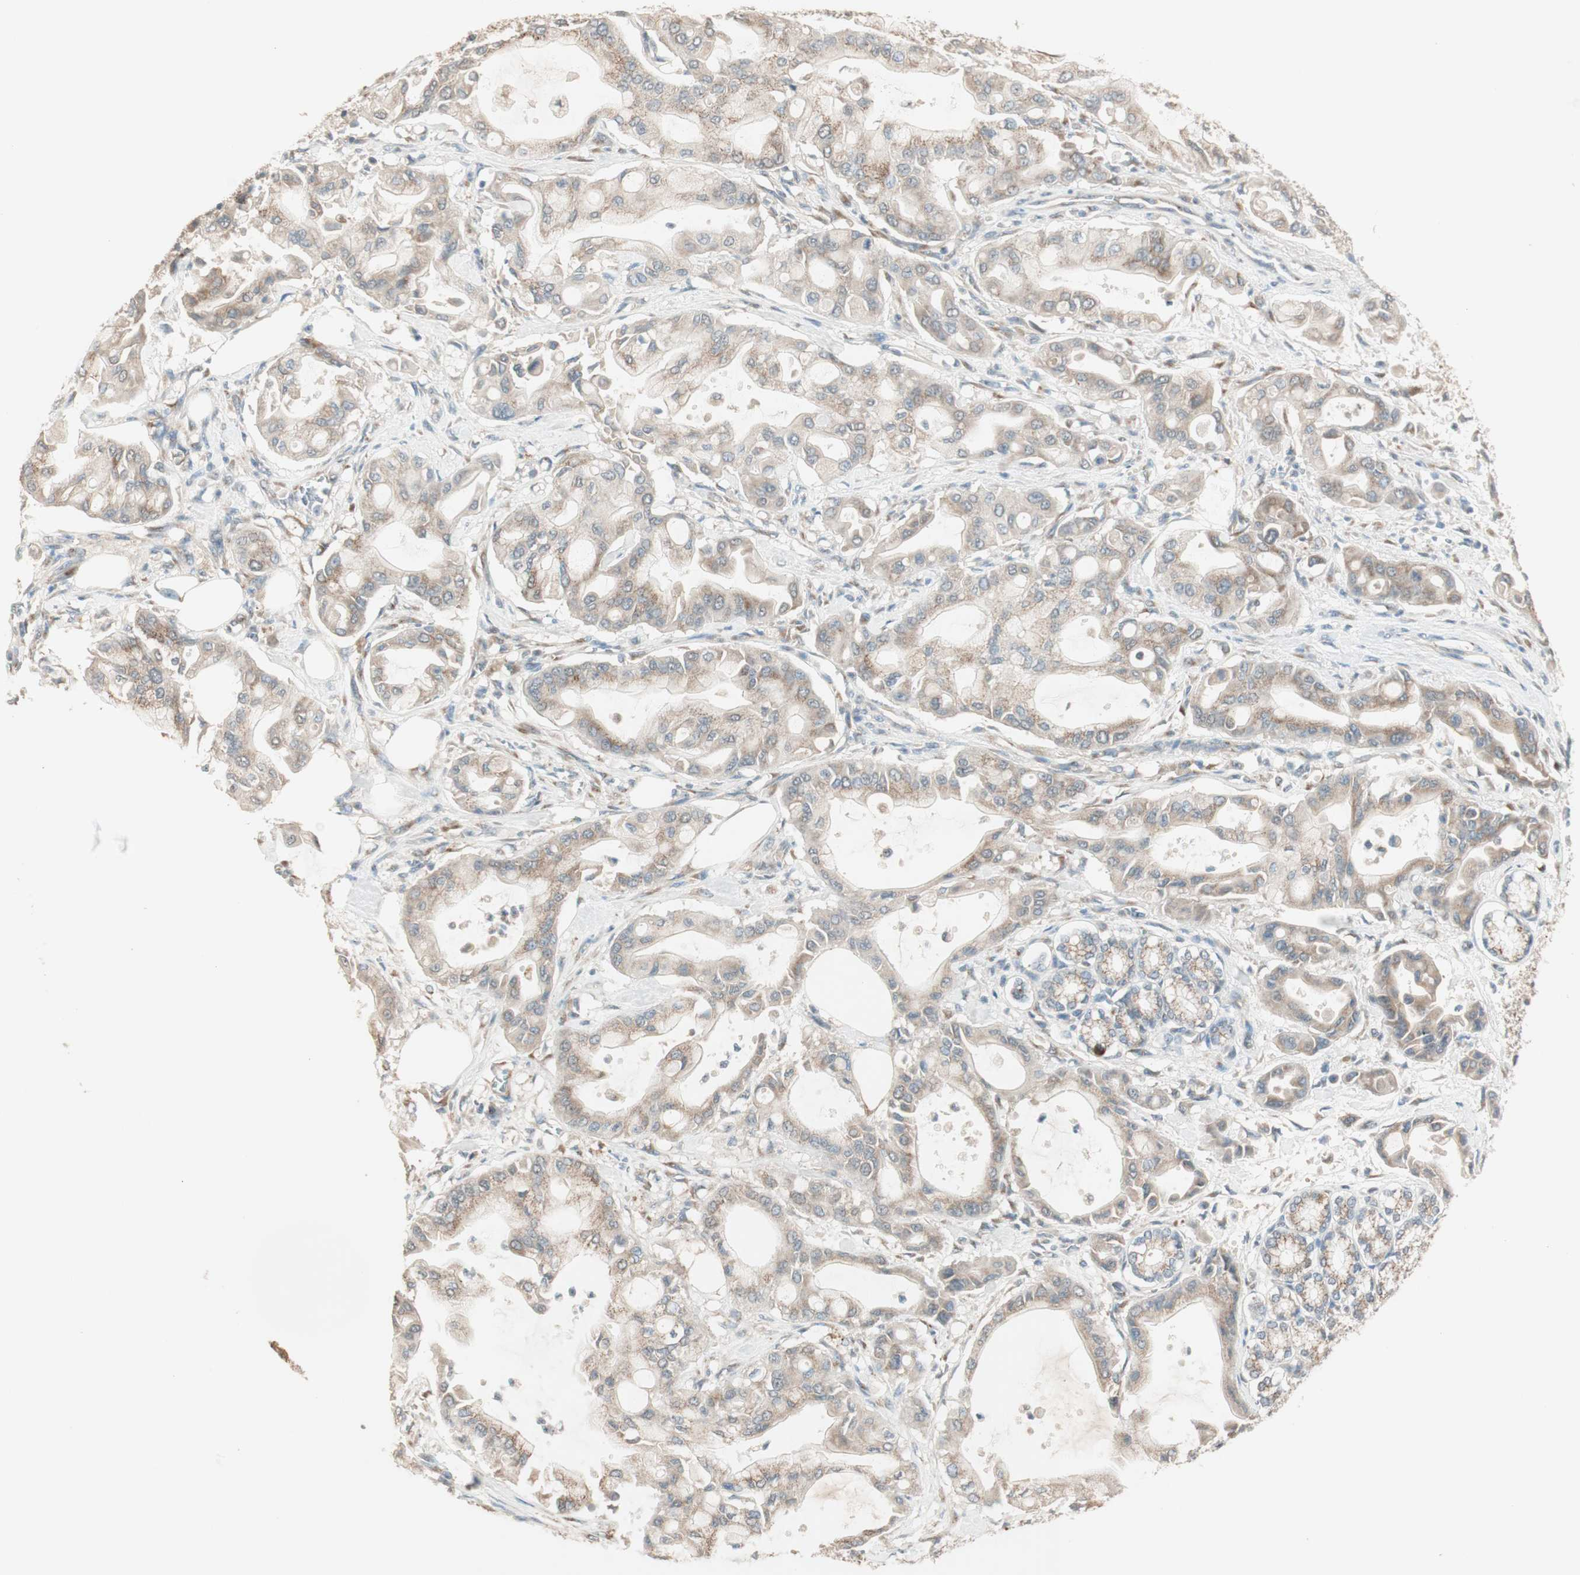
{"staining": {"intensity": "moderate", "quantity": ">75%", "location": "cytoplasmic/membranous"}, "tissue": "pancreatic cancer", "cell_type": "Tumor cells", "image_type": "cancer", "snomed": [{"axis": "morphology", "description": "Adenocarcinoma, NOS"}, {"axis": "morphology", "description": "Adenocarcinoma, metastatic, NOS"}, {"axis": "topography", "description": "Lymph node"}, {"axis": "topography", "description": "Pancreas"}, {"axis": "topography", "description": "Duodenum"}], "caption": "Immunohistochemical staining of pancreatic metastatic adenocarcinoma exhibits medium levels of moderate cytoplasmic/membranous protein positivity in about >75% of tumor cells. (DAB IHC, brown staining for protein, blue staining for nuclei).", "gene": "SEC16A", "patient": {"sex": "female", "age": 64}}